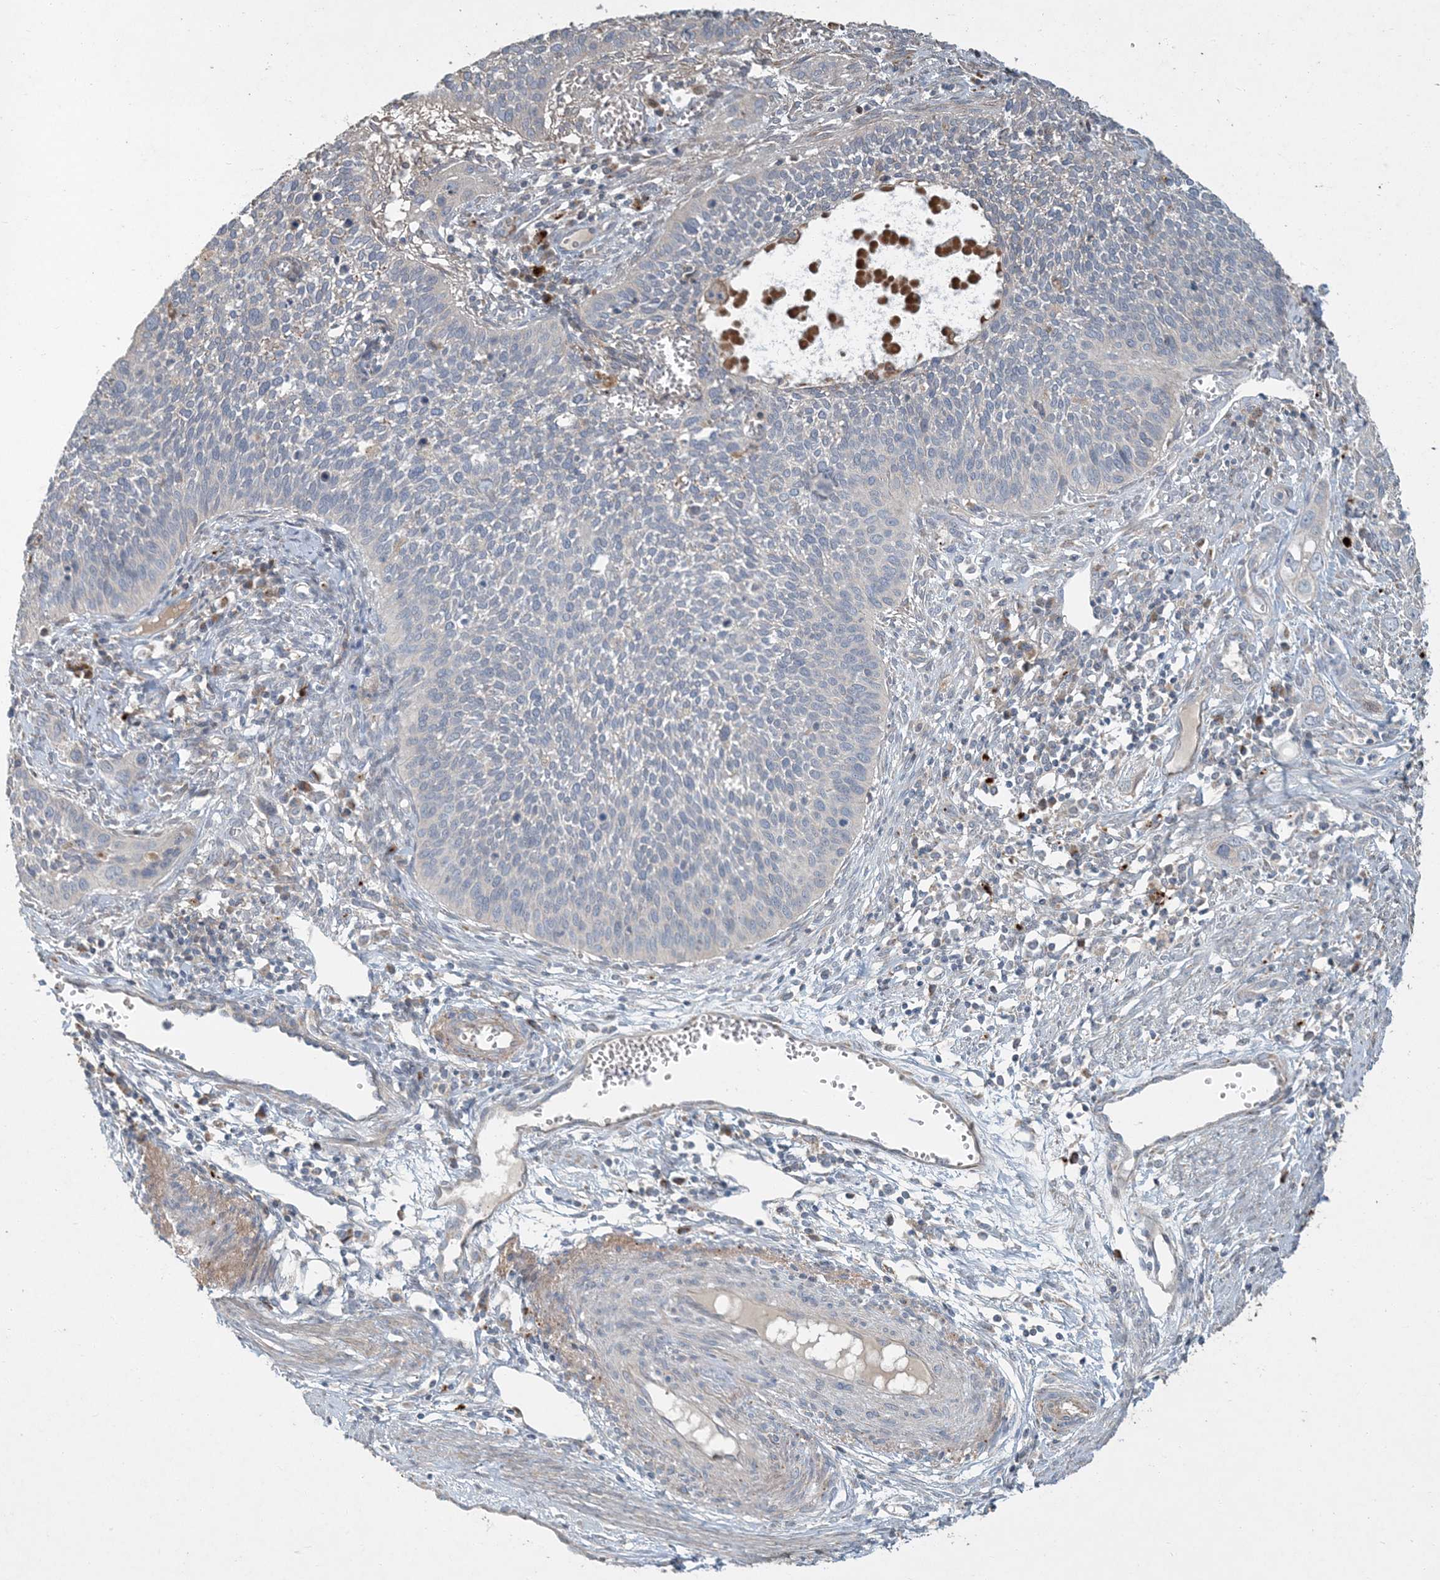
{"staining": {"intensity": "negative", "quantity": "none", "location": "none"}, "tissue": "cervical cancer", "cell_type": "Tumor cells", "image_type": "cancer", "snomed": [{"axis": "morphology", "description": "Squamous cell carcinoma, NOS"}, {"axis": "topography", "description": "Cervix"}], "caption": "Immunohistochemical staining of human squamous cell carcinoma (cervical) reveals no significant expression in tumor cells.", "gene": "LTN1", "patient": {"sex": "female", "age": 34}}